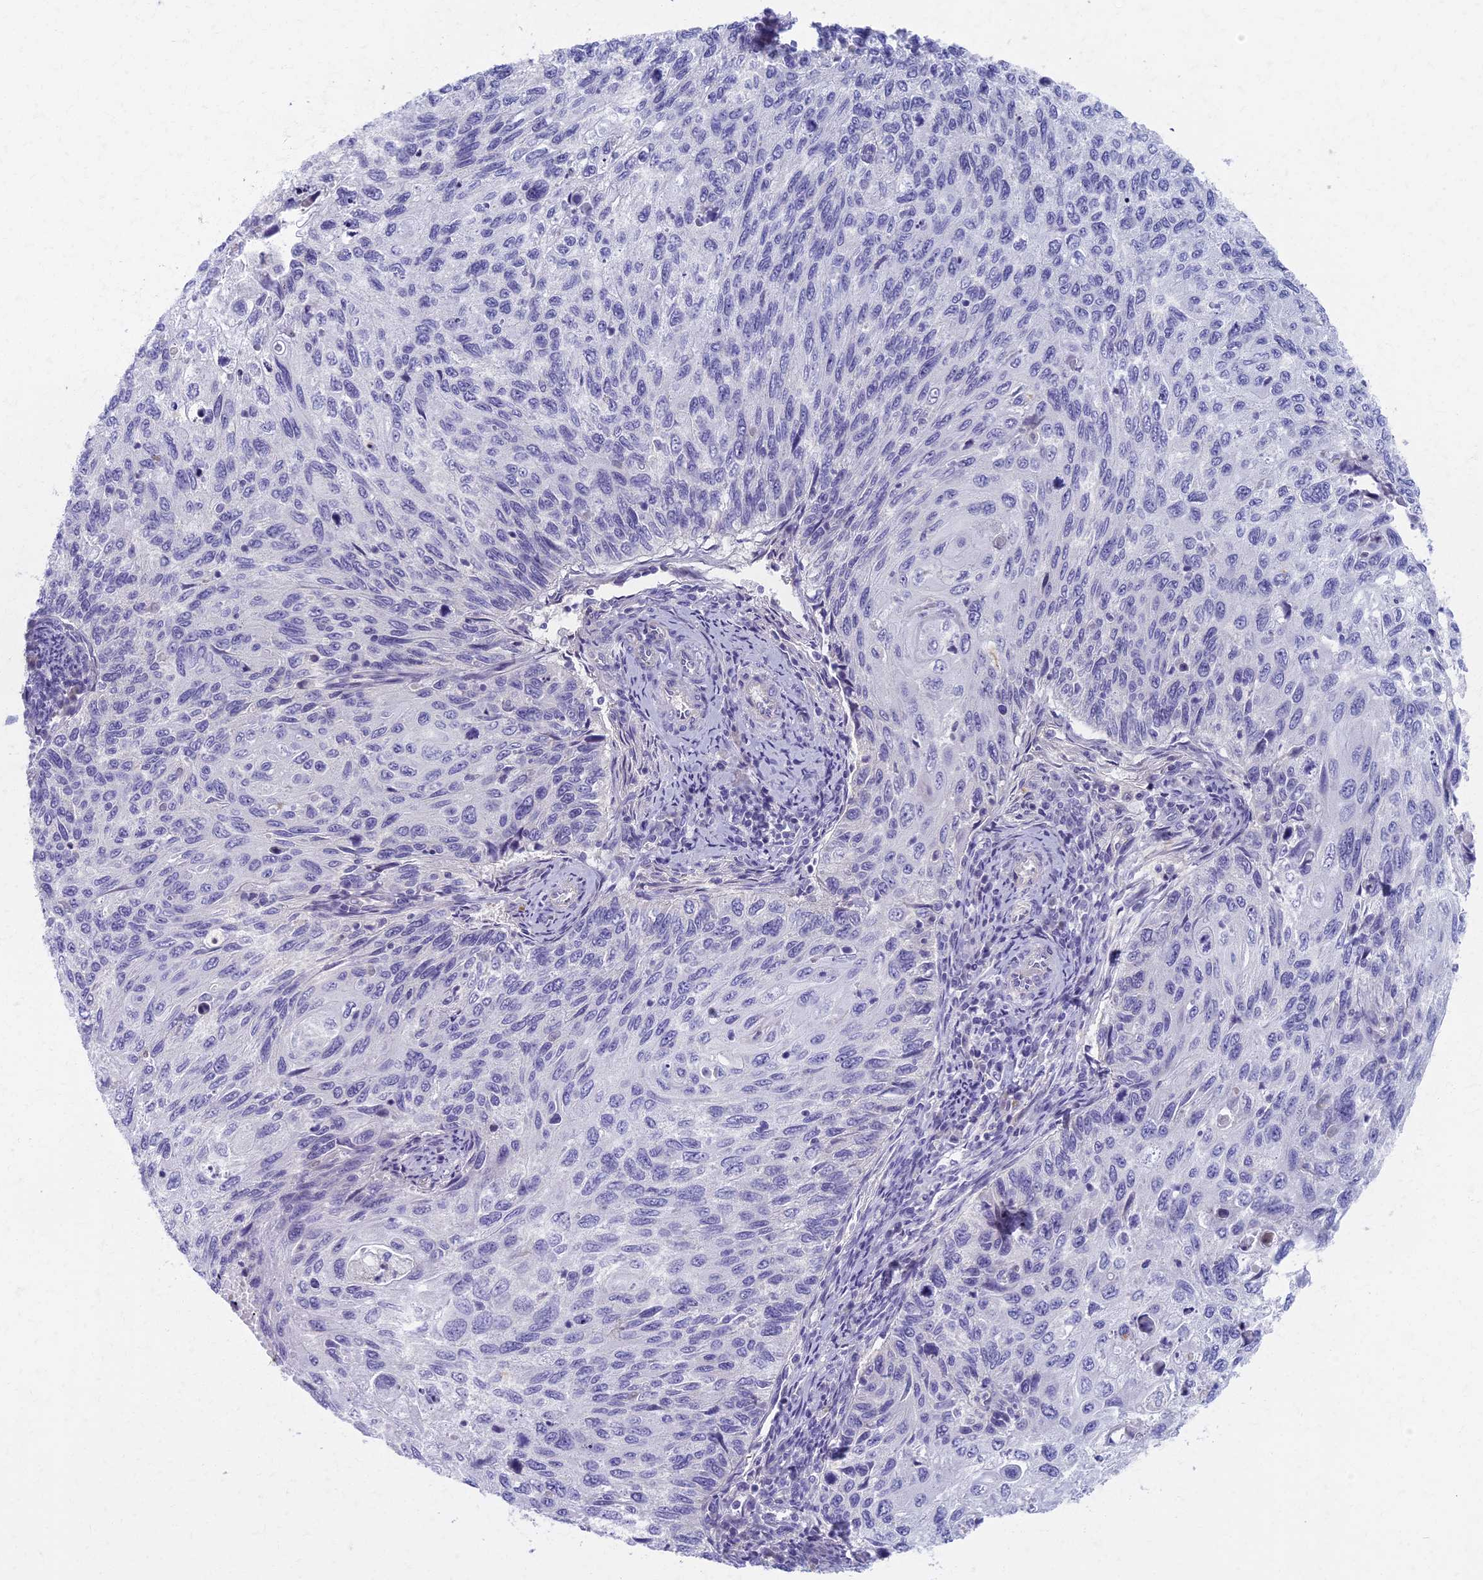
{"staining": {"intensity": "negative", "quantity": "none", "location": "none"}, "tissue": "cervical cancer", "cell_type": "Tumor cells", "image_type": "cancer", "snomed": [{"axis": "morphology", "description": "Squamous cell carcinoma, NOS"}, {"axis": "topography", "description": "Cervix"}], "caption": "DAB immunohistochemical staining of cervical squamous cell carcinoma exhibits no significant staining in tumor cells. The staining is performed using DAB (3,3'-diaminobenzidine) brown chromogen with nuclei counter-stained in using hematoxylin.", "gene": "AP4E1", "patient": {"sex": "female", "age": 70}}